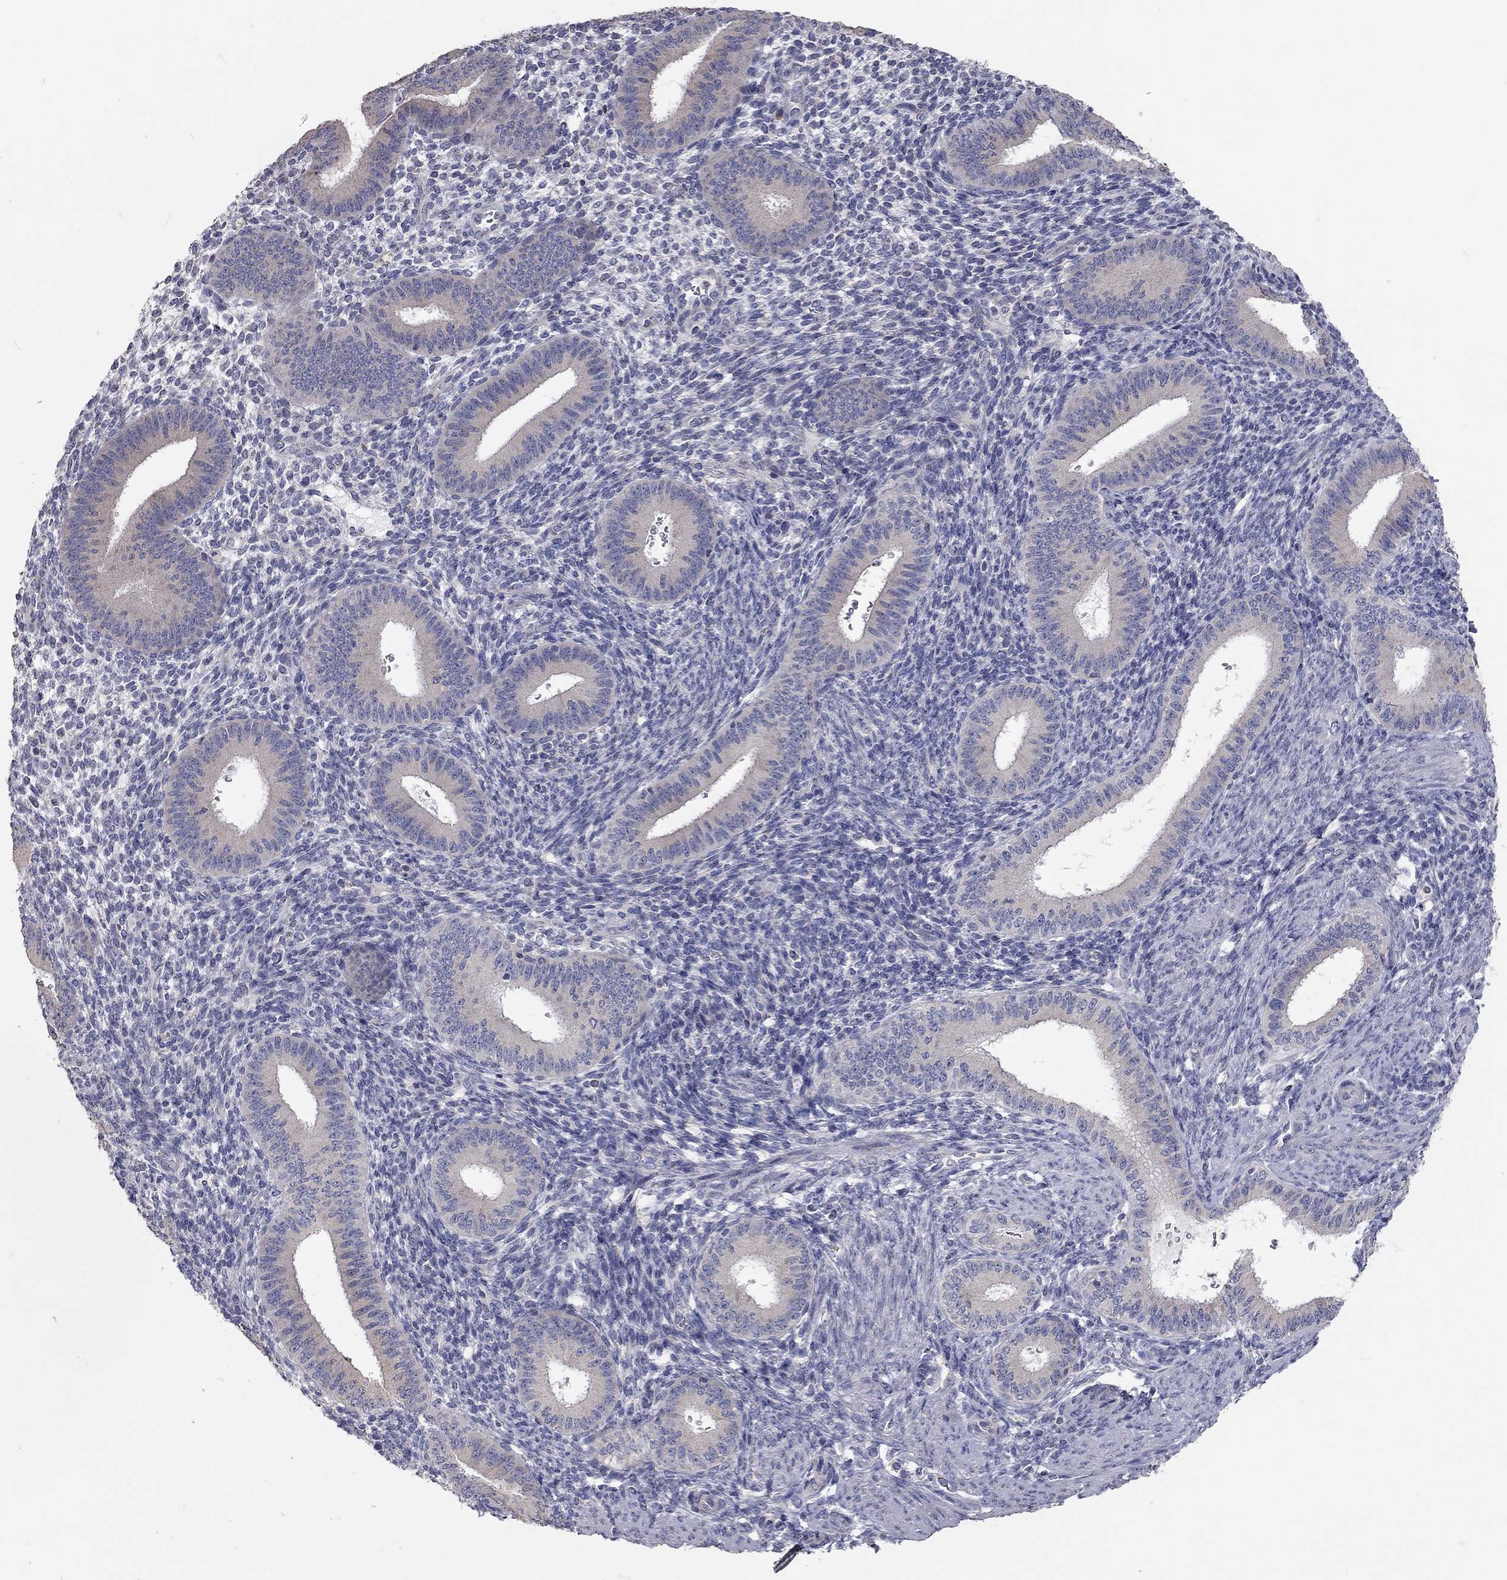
{"staining": {"intensity": "negative", "quantity": "none", "location": "none"}, "tissue": "endometrium", "cell_type": "Cells in endometrial stroma", "image_type": "normal", "snomed": [{"axis": "morphology", "description": "Normal tissue, NOS"}, {"axis": "topography", "description": "Endometrium"}], "caption": "The immunohistochemistry (IHC) histopathology image has no significant positivity in cells in endometrial stroma of endometrium.", "gene": "XAGE2", "patient": {"sex": "female", "age": 39}}